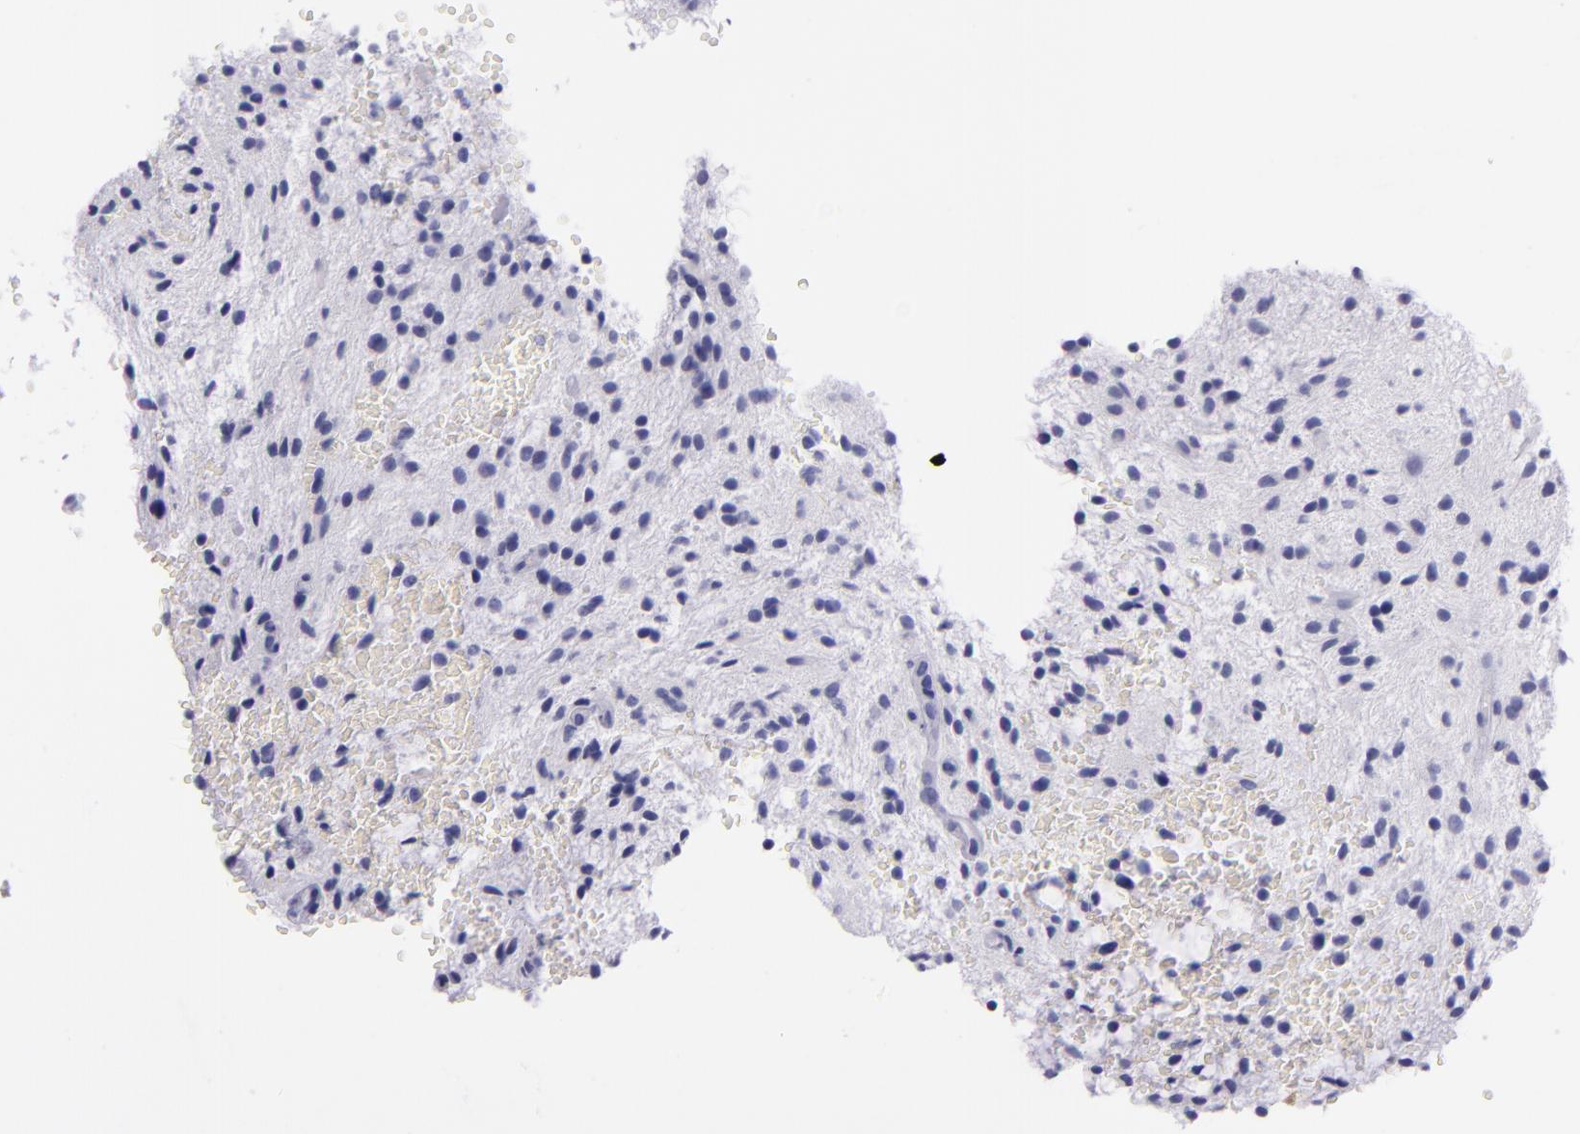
{"staining": {"intensity": "negative", "quantity": "none", "location": "none"}, "tissue": "glioma", "cell_type": "Tumor cells", "image_type": "cancer", "snomed": [{"axis": "morphology", "description": "Glioma, malignant, NOS"}, {"axis": "topography", "description": "Cerebellum"}], "caption": "Human glioma (malignant) stained for a protein using immunohistochemistry (IHC) displays no positivity in tumor cells.", "gene": "MUC5AC", "patient": {"sex": "female", "age": 10}}